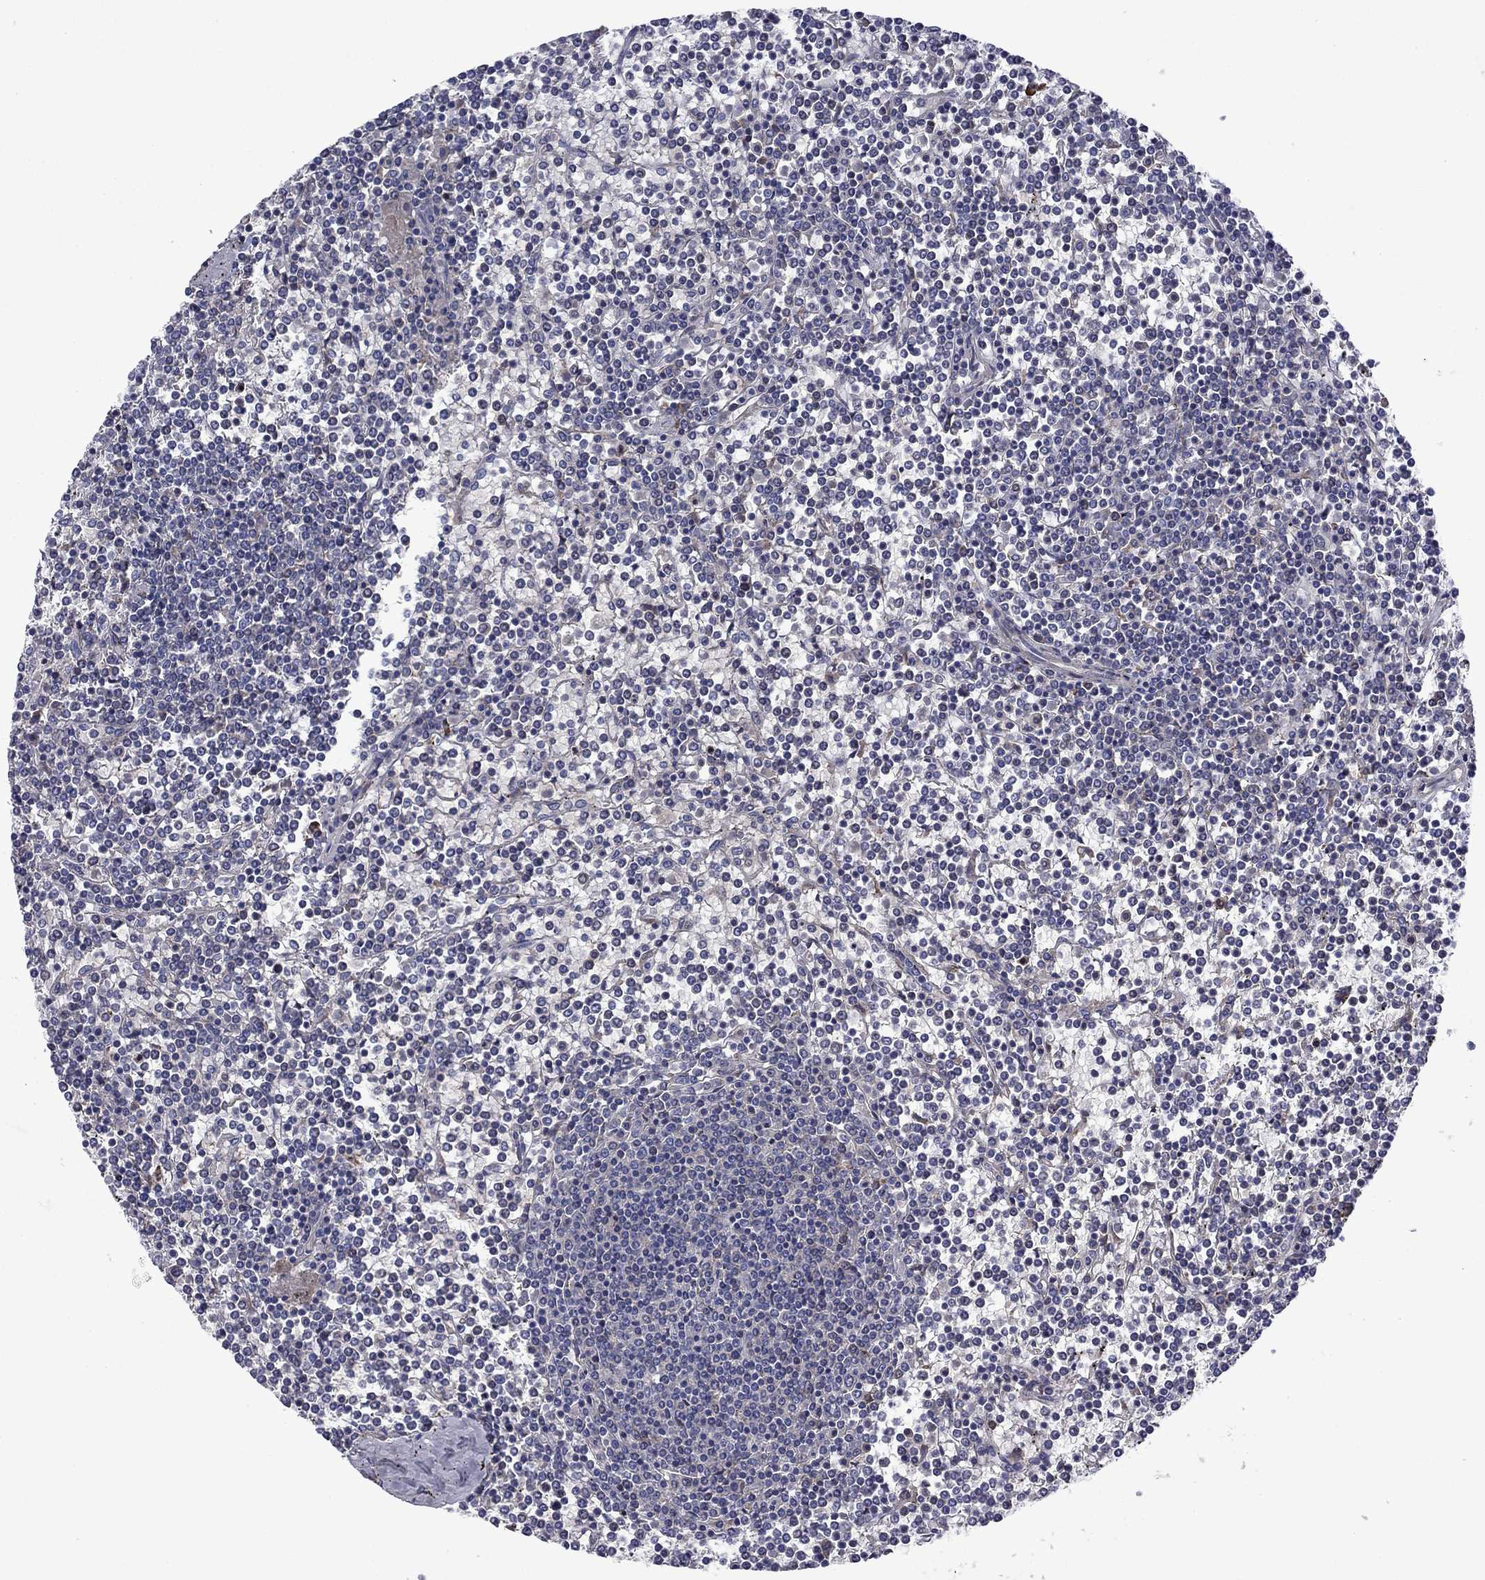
{"staining": {"intensity": "negative", "quantity": "none", "location": "none"}, "tissue": "lymphoma", "cell_type": "Tumor cells", "image_type": "cancer", "snomed": [{"axis": "morphology", "description": "Malignant lymphoma, non-Hodgkin's type, Low grade"}, {"axis": "topography", "description": "Spleen"}], "caption": "High power microscopy image of an immunohistochemistry (IHC) image of lymphoma, revealing no significant staining in tumor cells.", "gene": "HSPG2", "patient": {"sex": "female", "age": 19}}